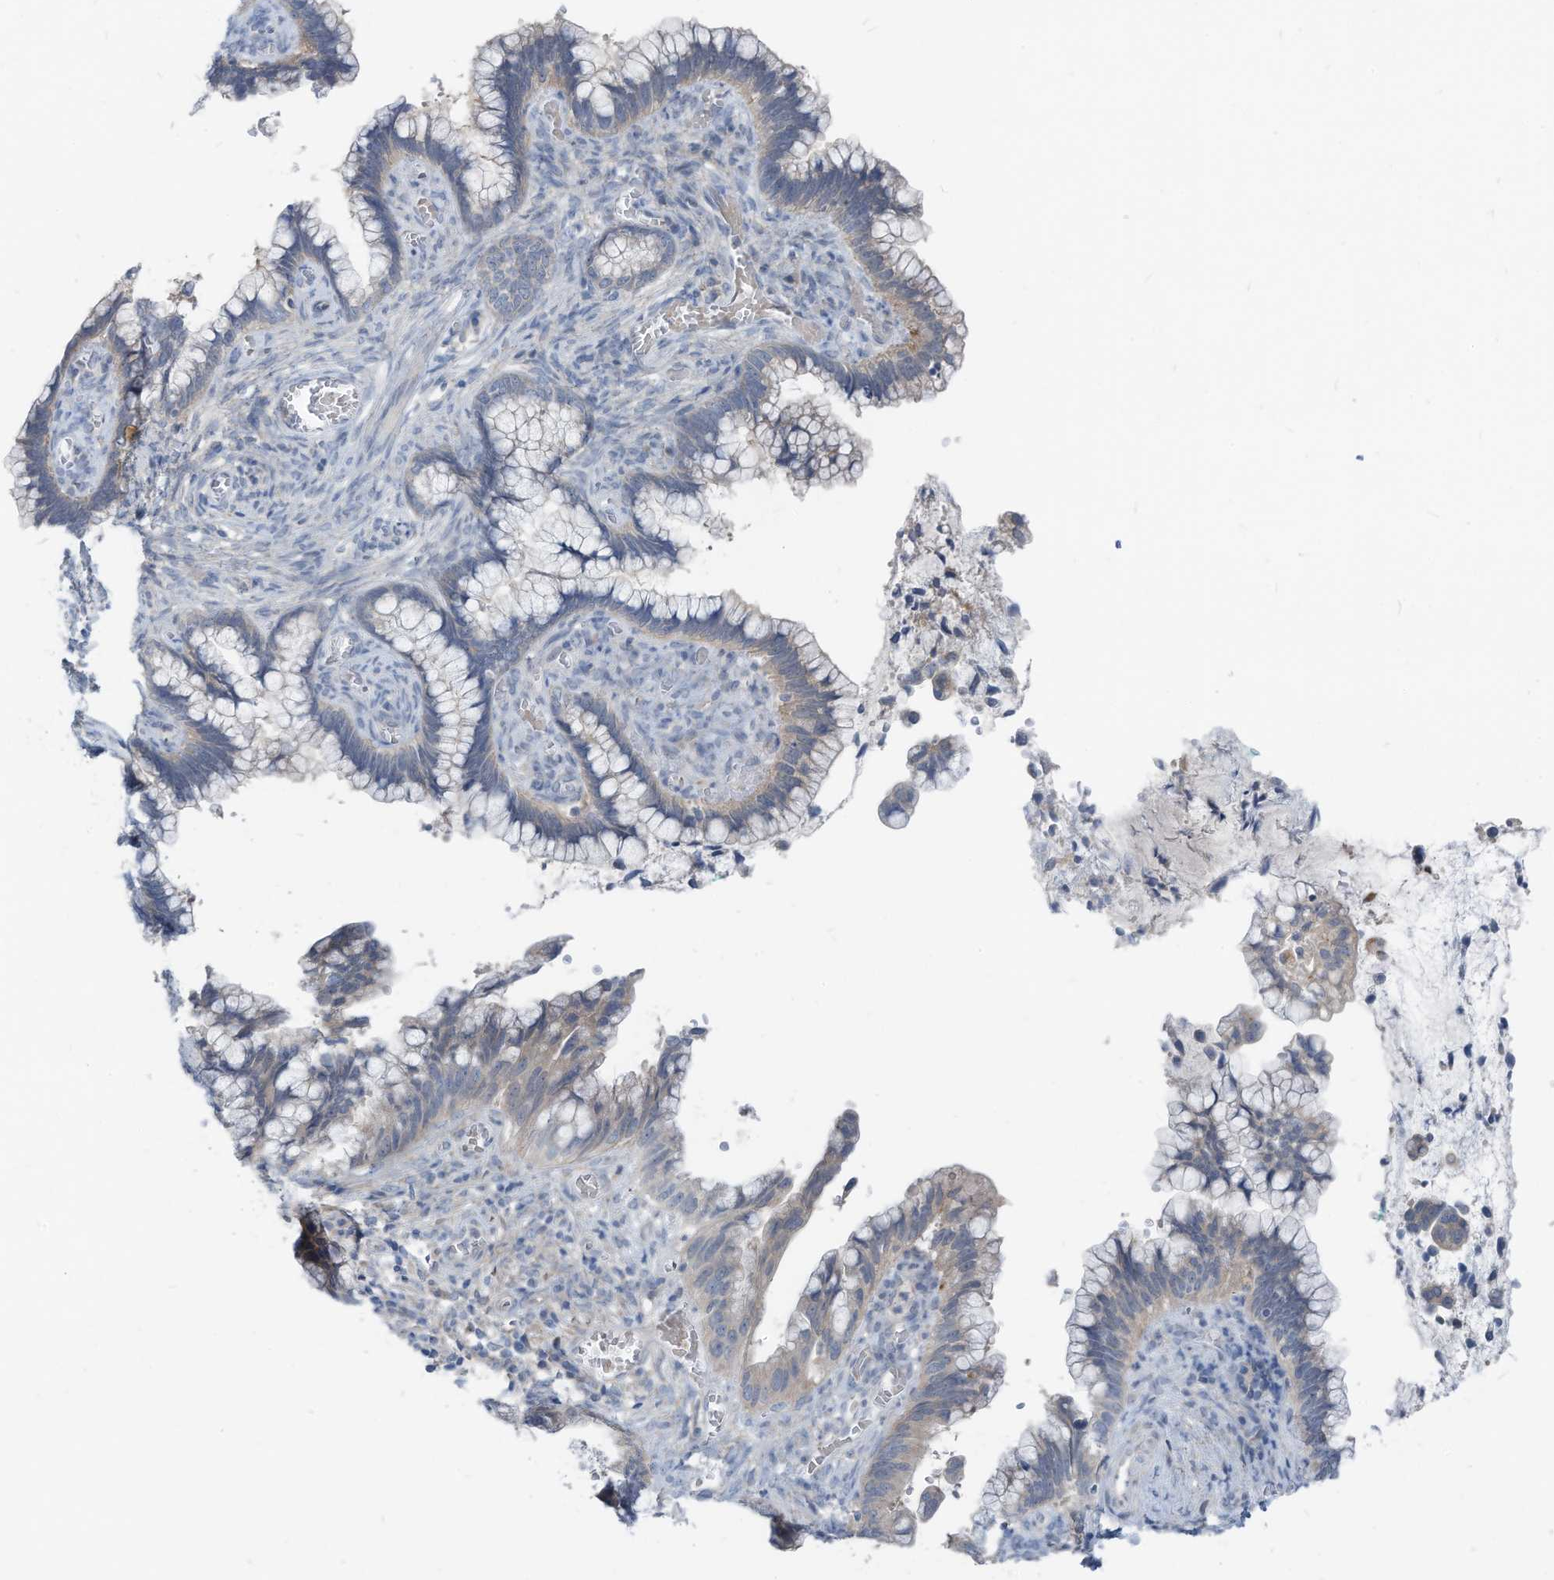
{"staining": {"intensity": "weak", "quantity": "<25%", "location": "cytoplasmic/membranous"}, "tissue": "cervical cancer", "cell_type": "Tumor cells", "image_type": "cancer", "snomed": [{"axis": "morphology", "description": "Adenocarcinoma, NOS"}, {"axis": "topography", "description": "Cervix"}], "caption": "A histopathology image of cervical adenocarcinoma stained for a protein displays no brown staining in tumor cells.", "gene": "LDAH", "patient": {"sex": "female", "age": 44}}